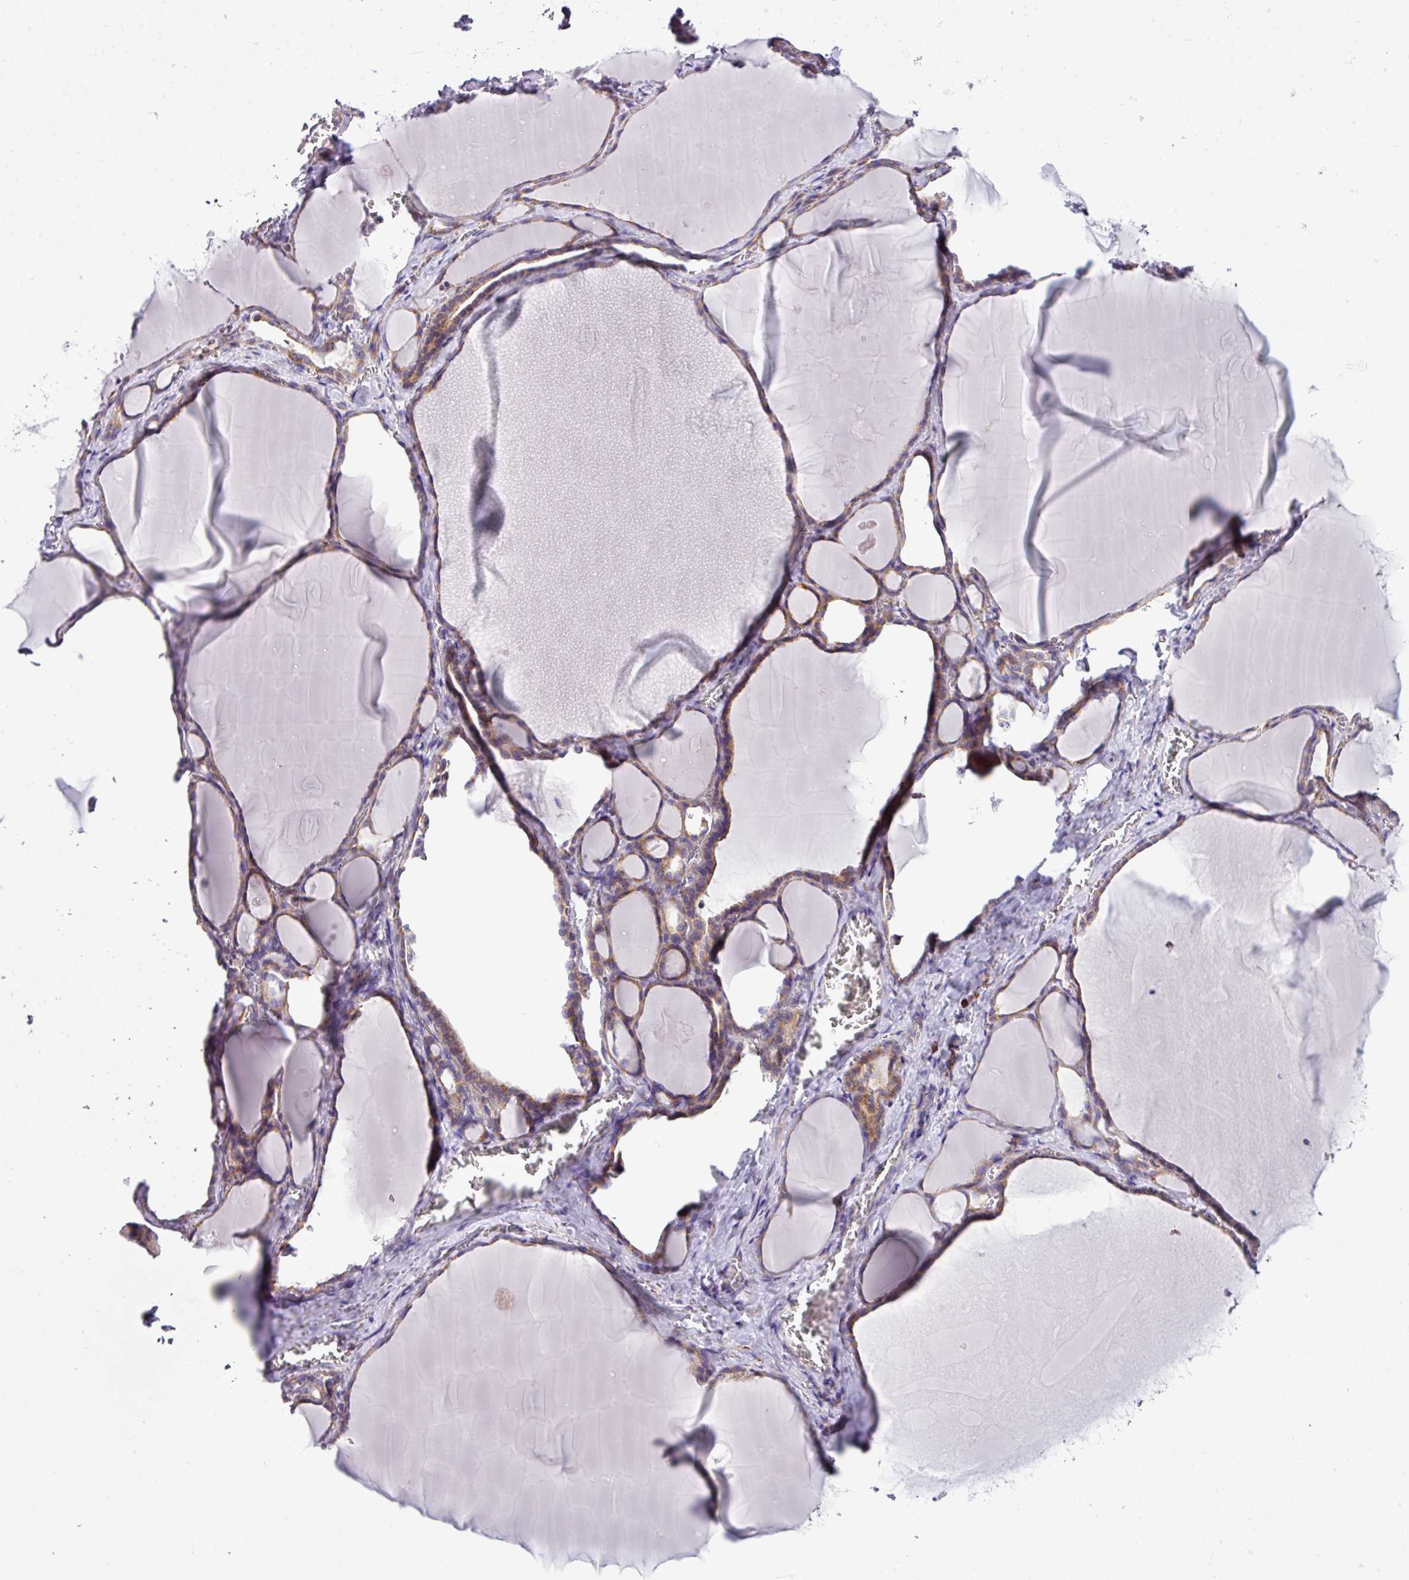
{"staining": {"intensity": "moderate", "quantity": ">75%", "location": "cytoplasmic/membranous"}, "tissue": "thyroid gland", "cell_type": "Glandular cells", "image_type": "normal", "snomed": [{"axis": "morphology", "description": "Normal tissue, NOS"}, {"axis": "topography", "description": "Thyroid gland"}], "caption": "A histopathology image of thyroid gland stained for a protein displays moderate cytoplasmic/membranous brown staining in glandular cells. (Brightfield microscopy of DAB IHC at high magnification).", "gene": "CFAP97", "patient": {"sex": "female", "age": 49}}